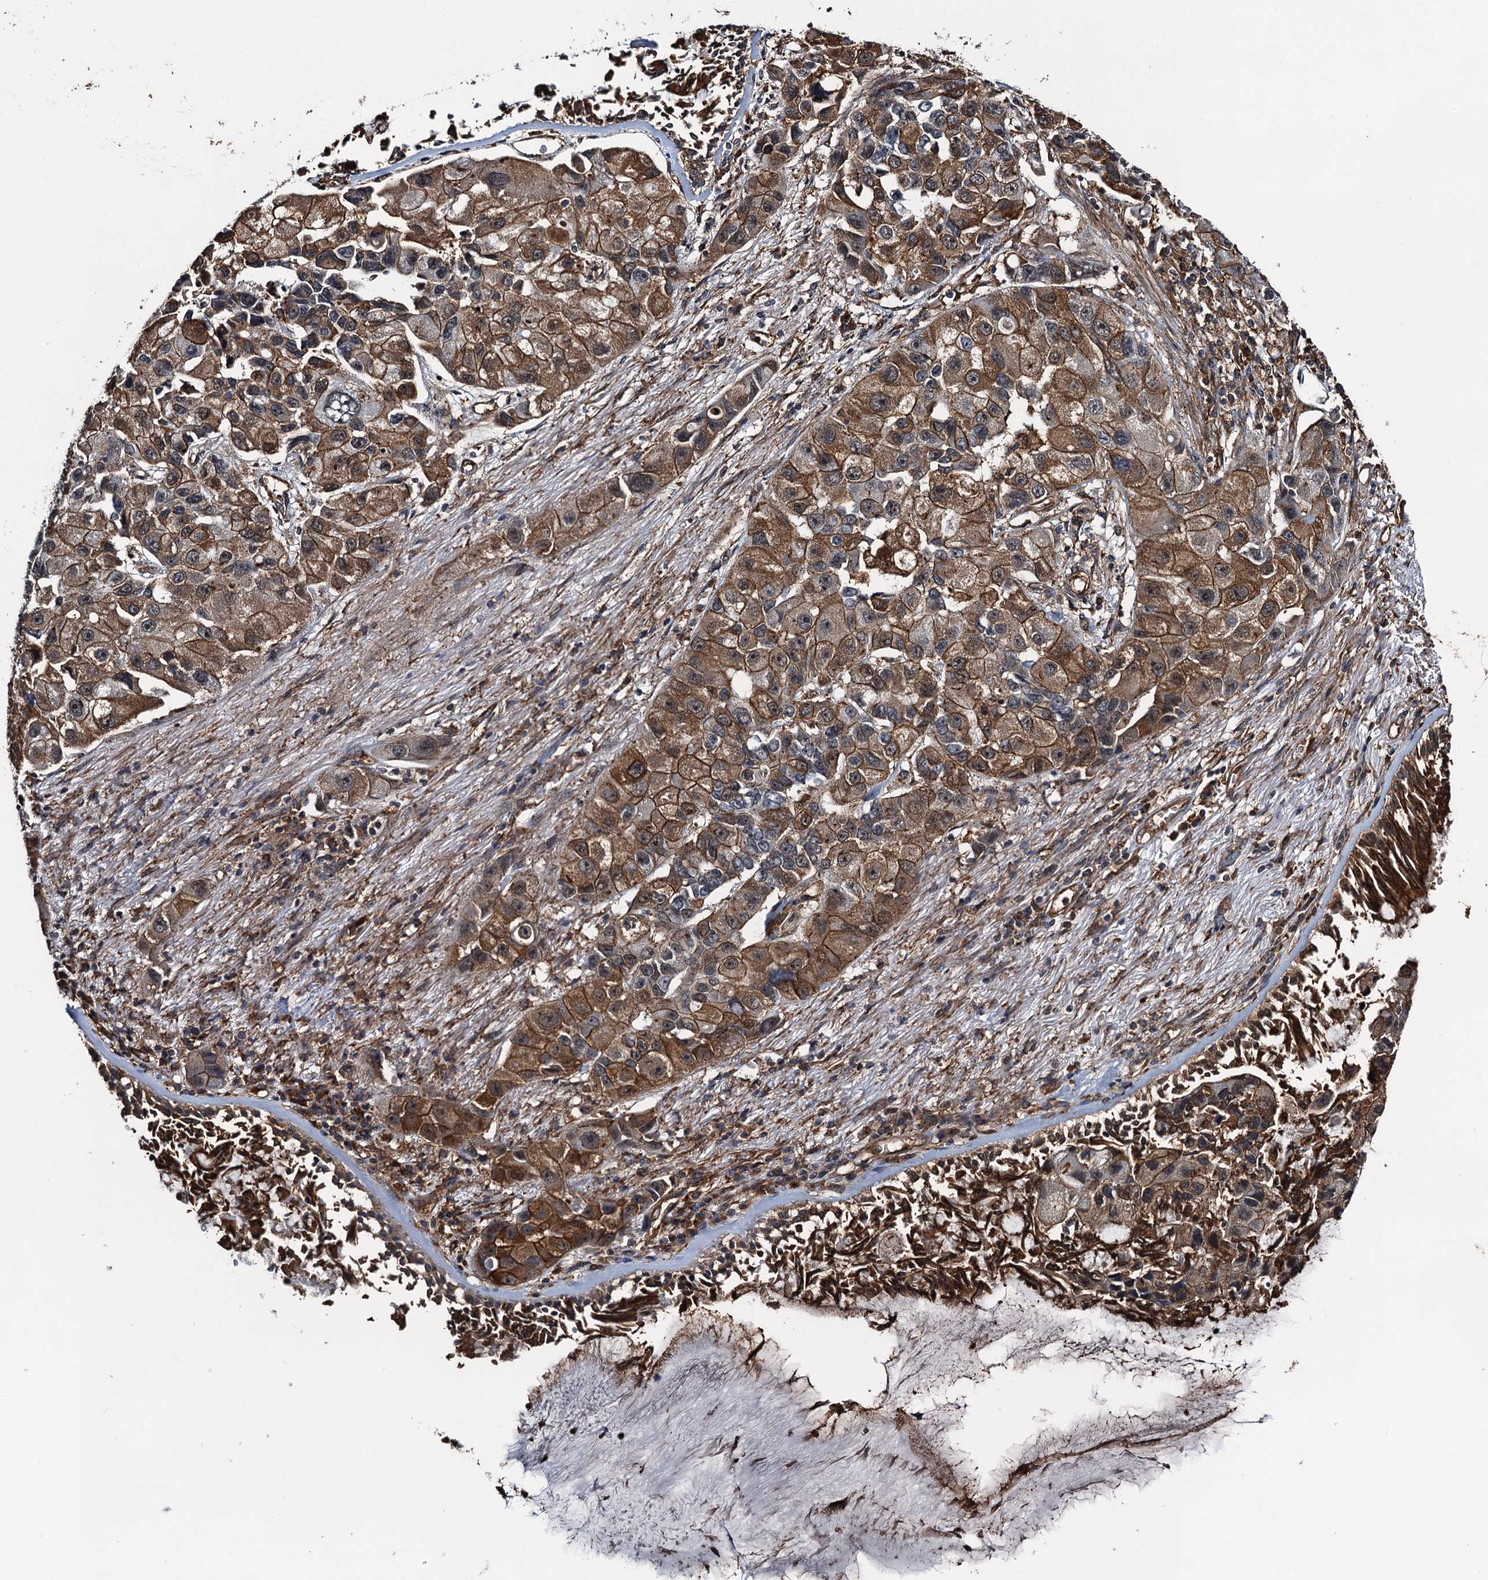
{"staining": {"intensity": "moderate", "quantity": ">75%", "location": "cytoplasmic/membranous"}, "tissue": "lung cancer", "cell_type": "Tumor cells", "image_type": "cancer", "snomed": [{"axis": "morphology", "description": "Adenocarcinoma, NOS"}, {"axis": "topography", "description": "Lung"}], "caption": "A brown stain highlights moderate cytoplasmic/membranous positivity of a protein in human lung adenocarcinoma tumor cells. (DAB (3,3'-diaminobenzidine) IHC with brightfield microscopy, high magnification).", "gene": "WHAMM", "patient": {"sex": "female", "age": 54}}